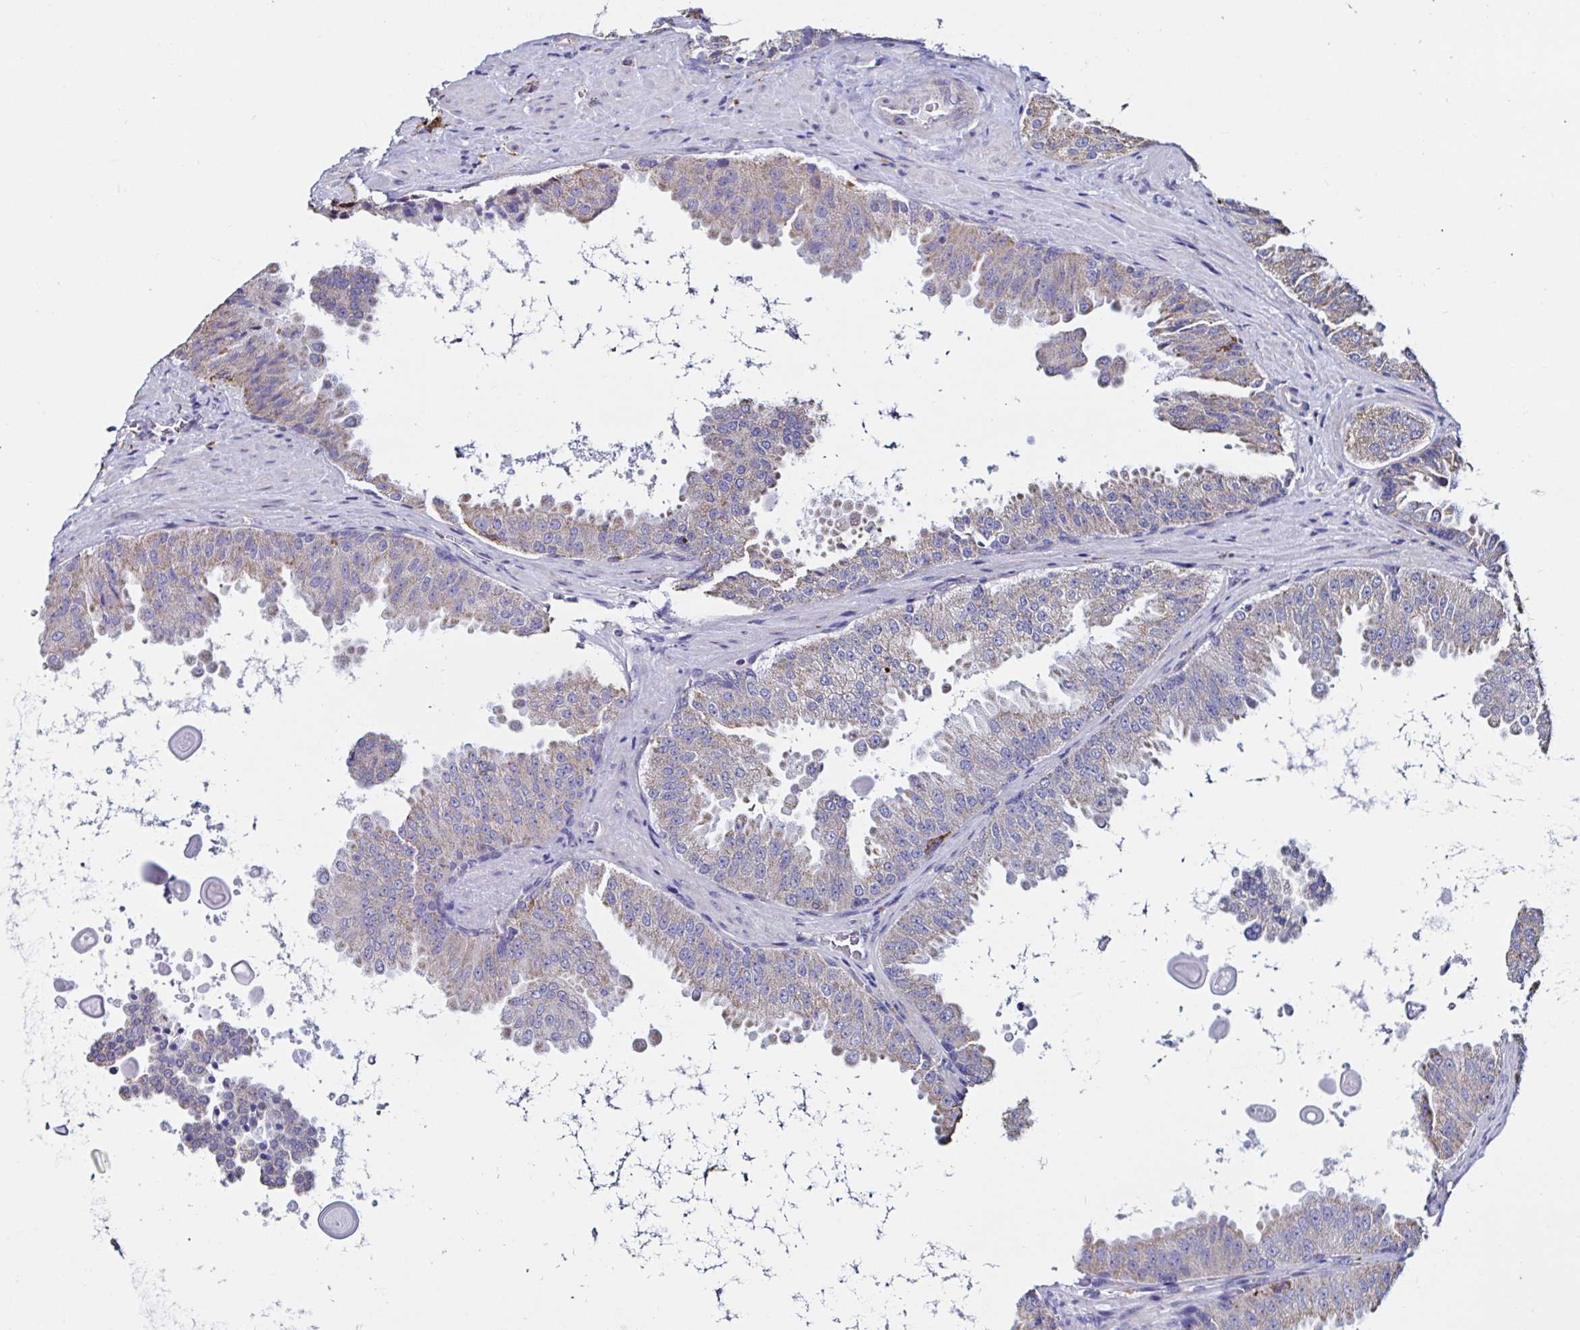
{"staining": {"intensity": "moderate", "quantity": "25%-75%", "location": "cytoplasmic/membranous"}, "tissue": "prostate cancer", "cell_type": "Tumor cells", "image_type": "cancer", "snomed": [{"axis": "morphology", "description": "Adenocarcinoma, Low grade"}, {"axis": "topography", "description": "Prostate"}], "caption": "A medium amount of moderate cytoplasmic/membranous staining is present in about 25%-75% of tumor cells in prostate cancer (adenocarcinoma (low-grade)) tissue.", "gene": "MSR1", "patient": {"sex": "male", "age": 67}}